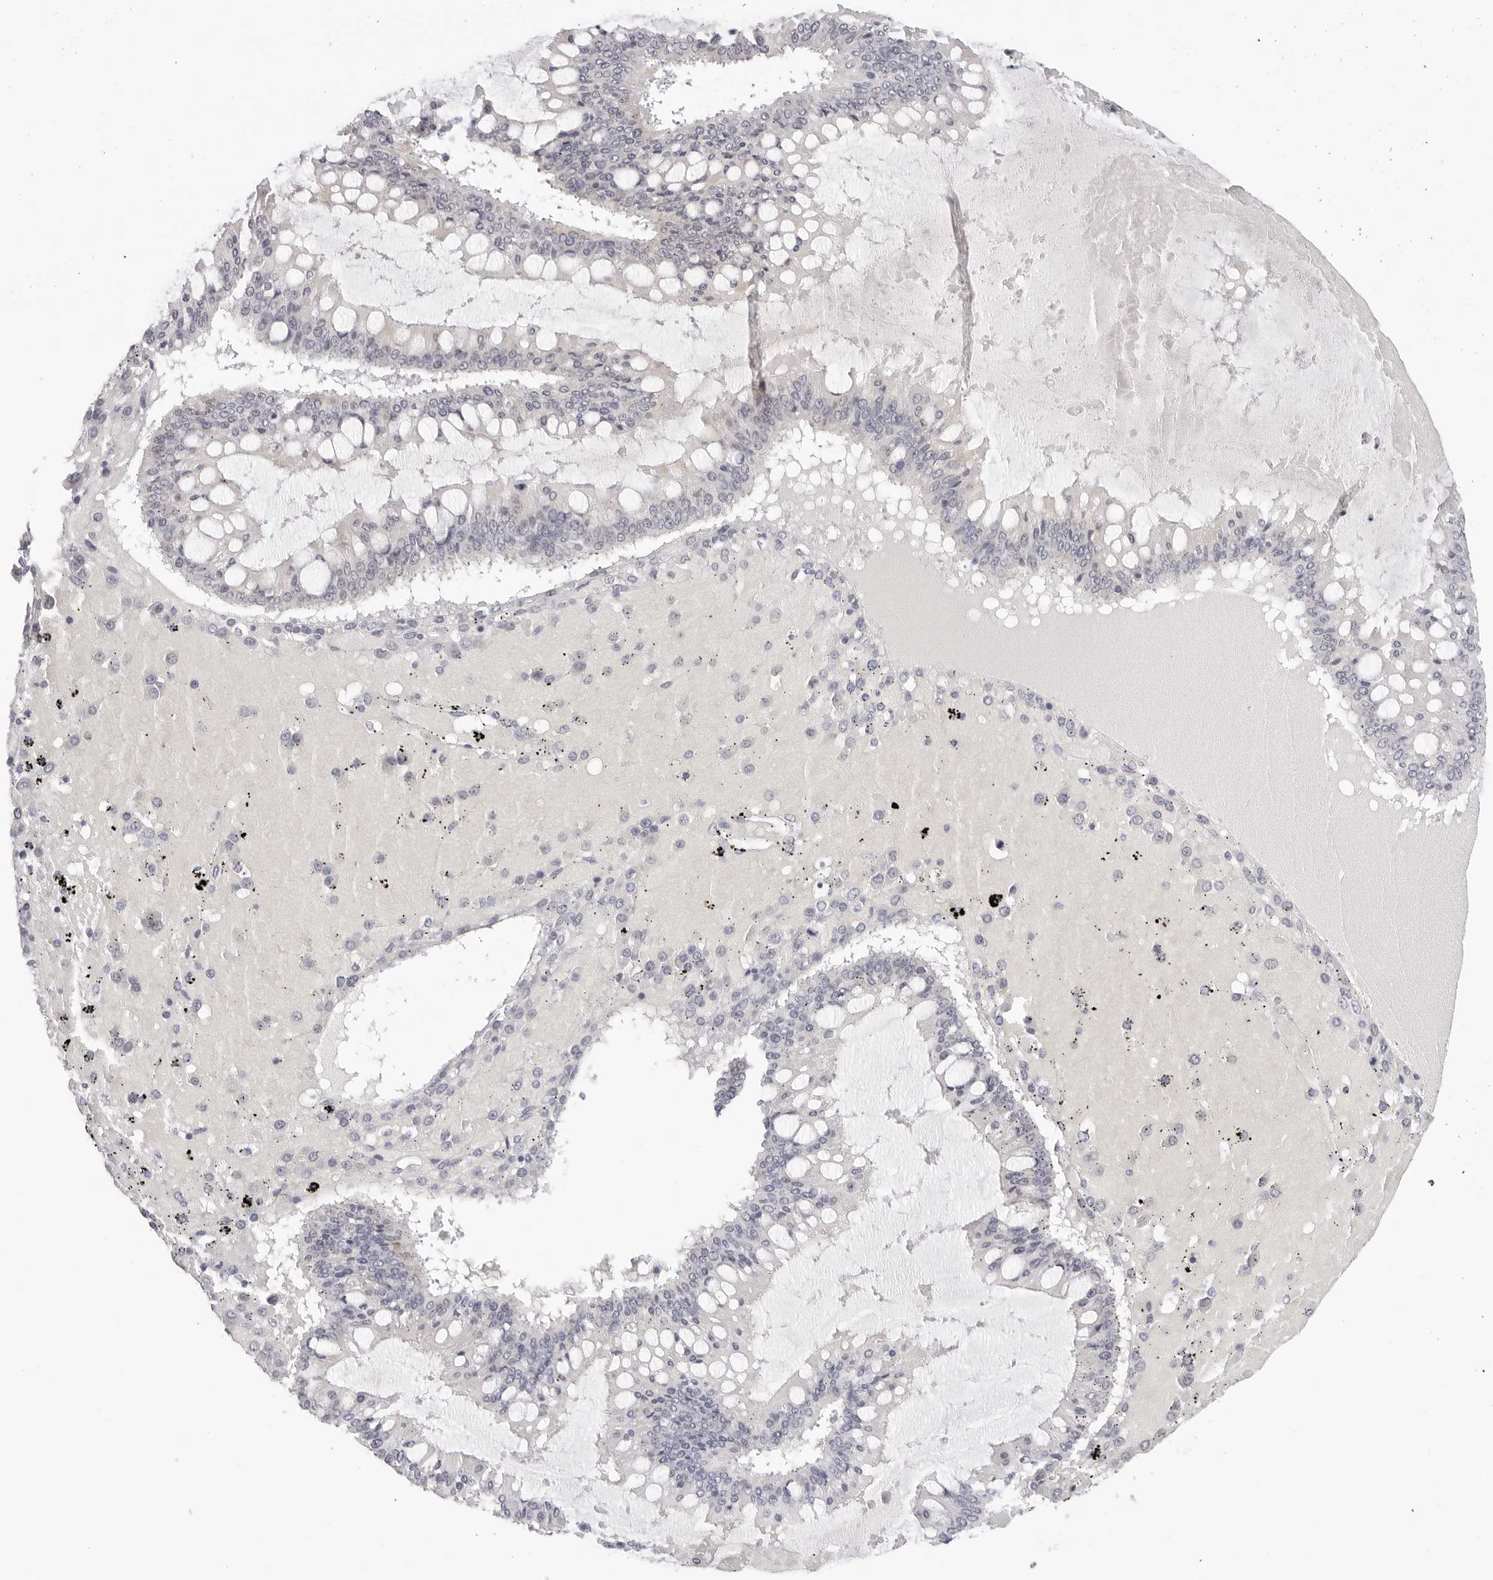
{"staining": {"intensity": "weak", "quantity": "<25%", "location": "cytoplasmic/membranous"}, "tissue": "ovarian cancer", "cell_type": "Tumor cells", "image_type": "cancer", "snomed": [{"axis": "morphology", "description": "Cystadenocarcinoma, mucinous, NOS"}, {"axis": "topography", "description": "Ovary"}], "caption": "Ovarian cancer was stained to show a protein in brown. There is no significant staining in tumor cells.", "gene": "EDN2", "patient": {"sex": "female", "age": 73}}